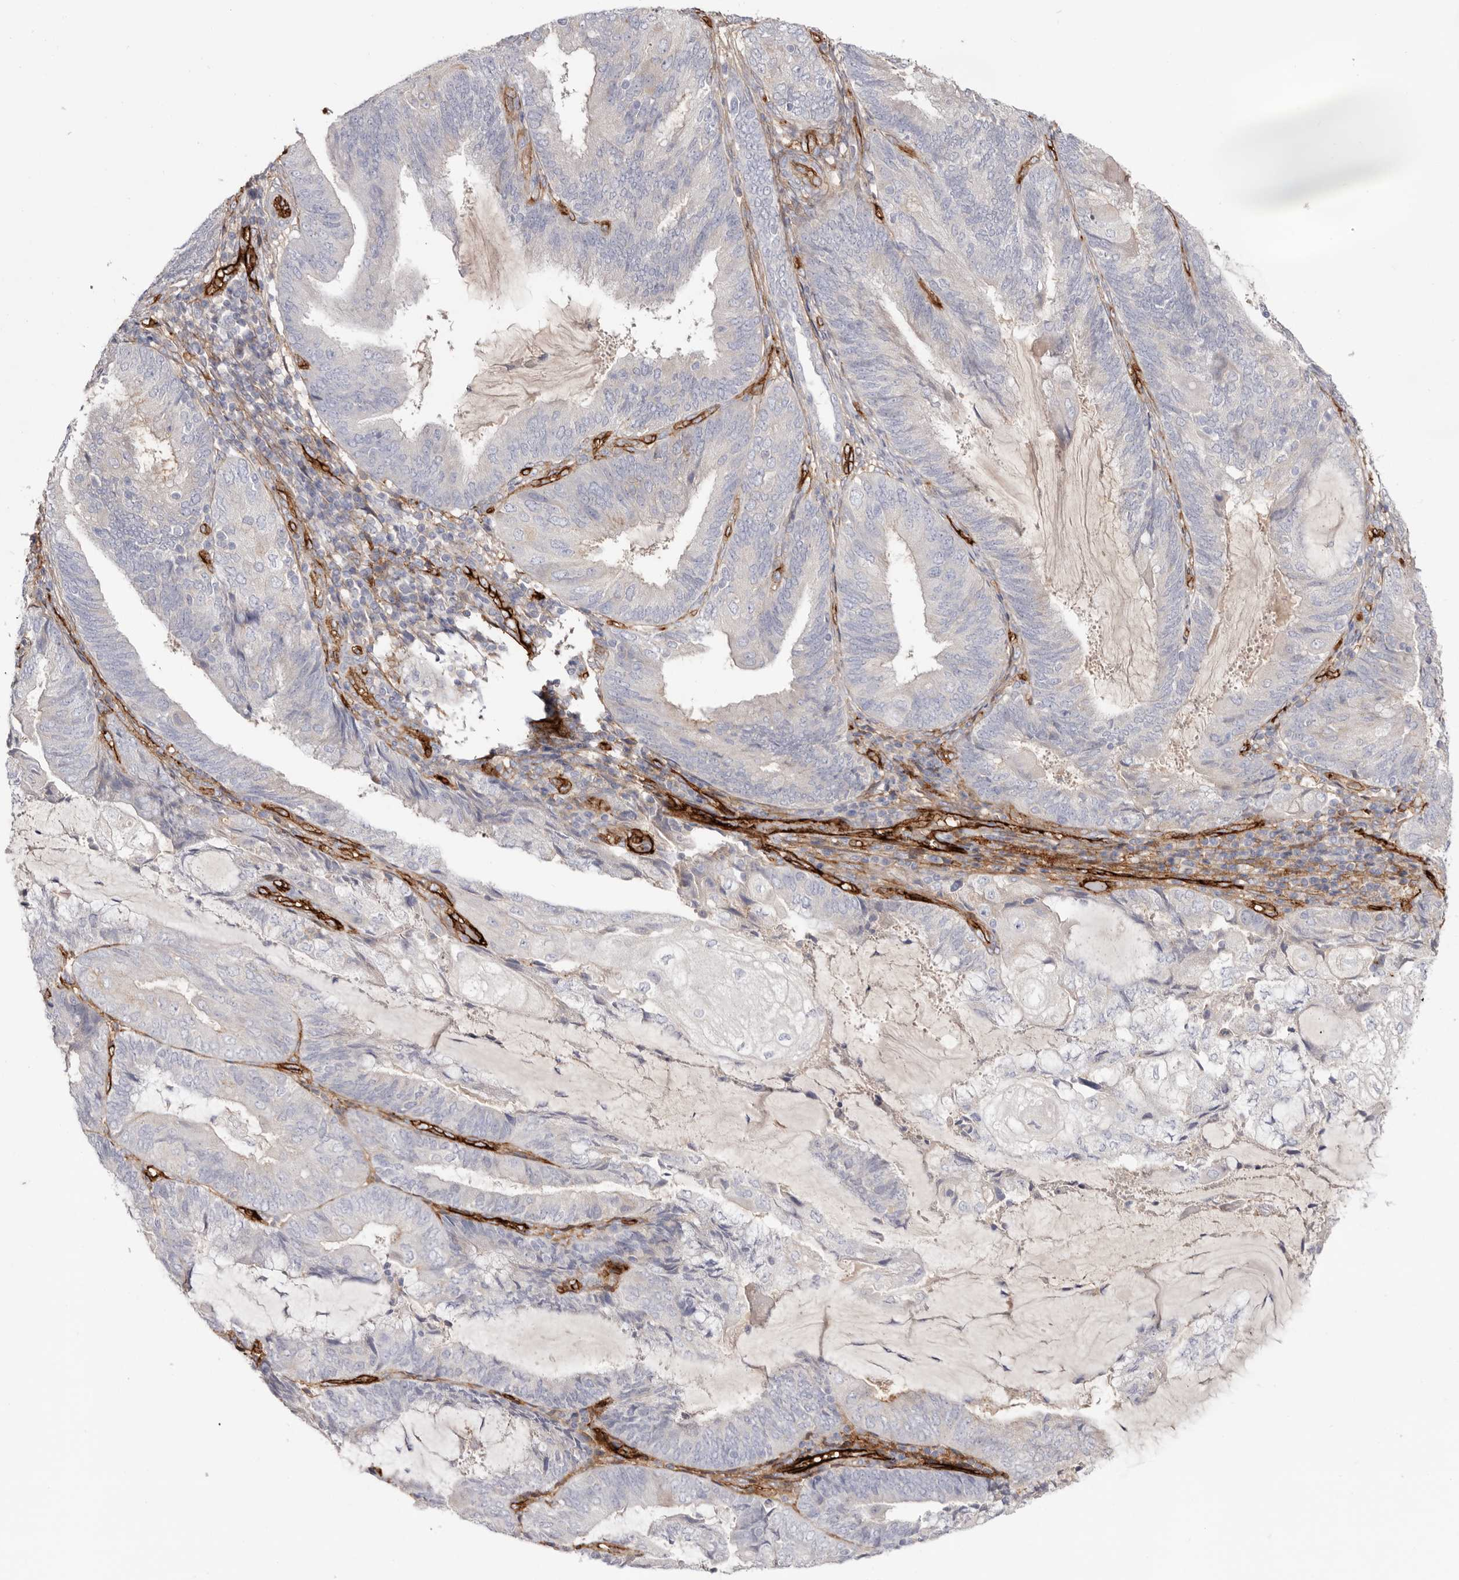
{"staining": {"intensity": "negative", "quantity": "none", "location": "none"}, "tissue": "endometrial cancer", "cell_type": "Tumor cells", "image_type": "cancer", "snomed": [{"axis": "morphology", "description": "Adenocarcinoma, NOS"}, {"axis": "topography", "description": "Endometrium"}], "caption": "There is no significant expression in tumor cells of adenocarcinoma (endometrial).", "gene": "LRRC66", "patient": {"sex": "female", "age": 81}}